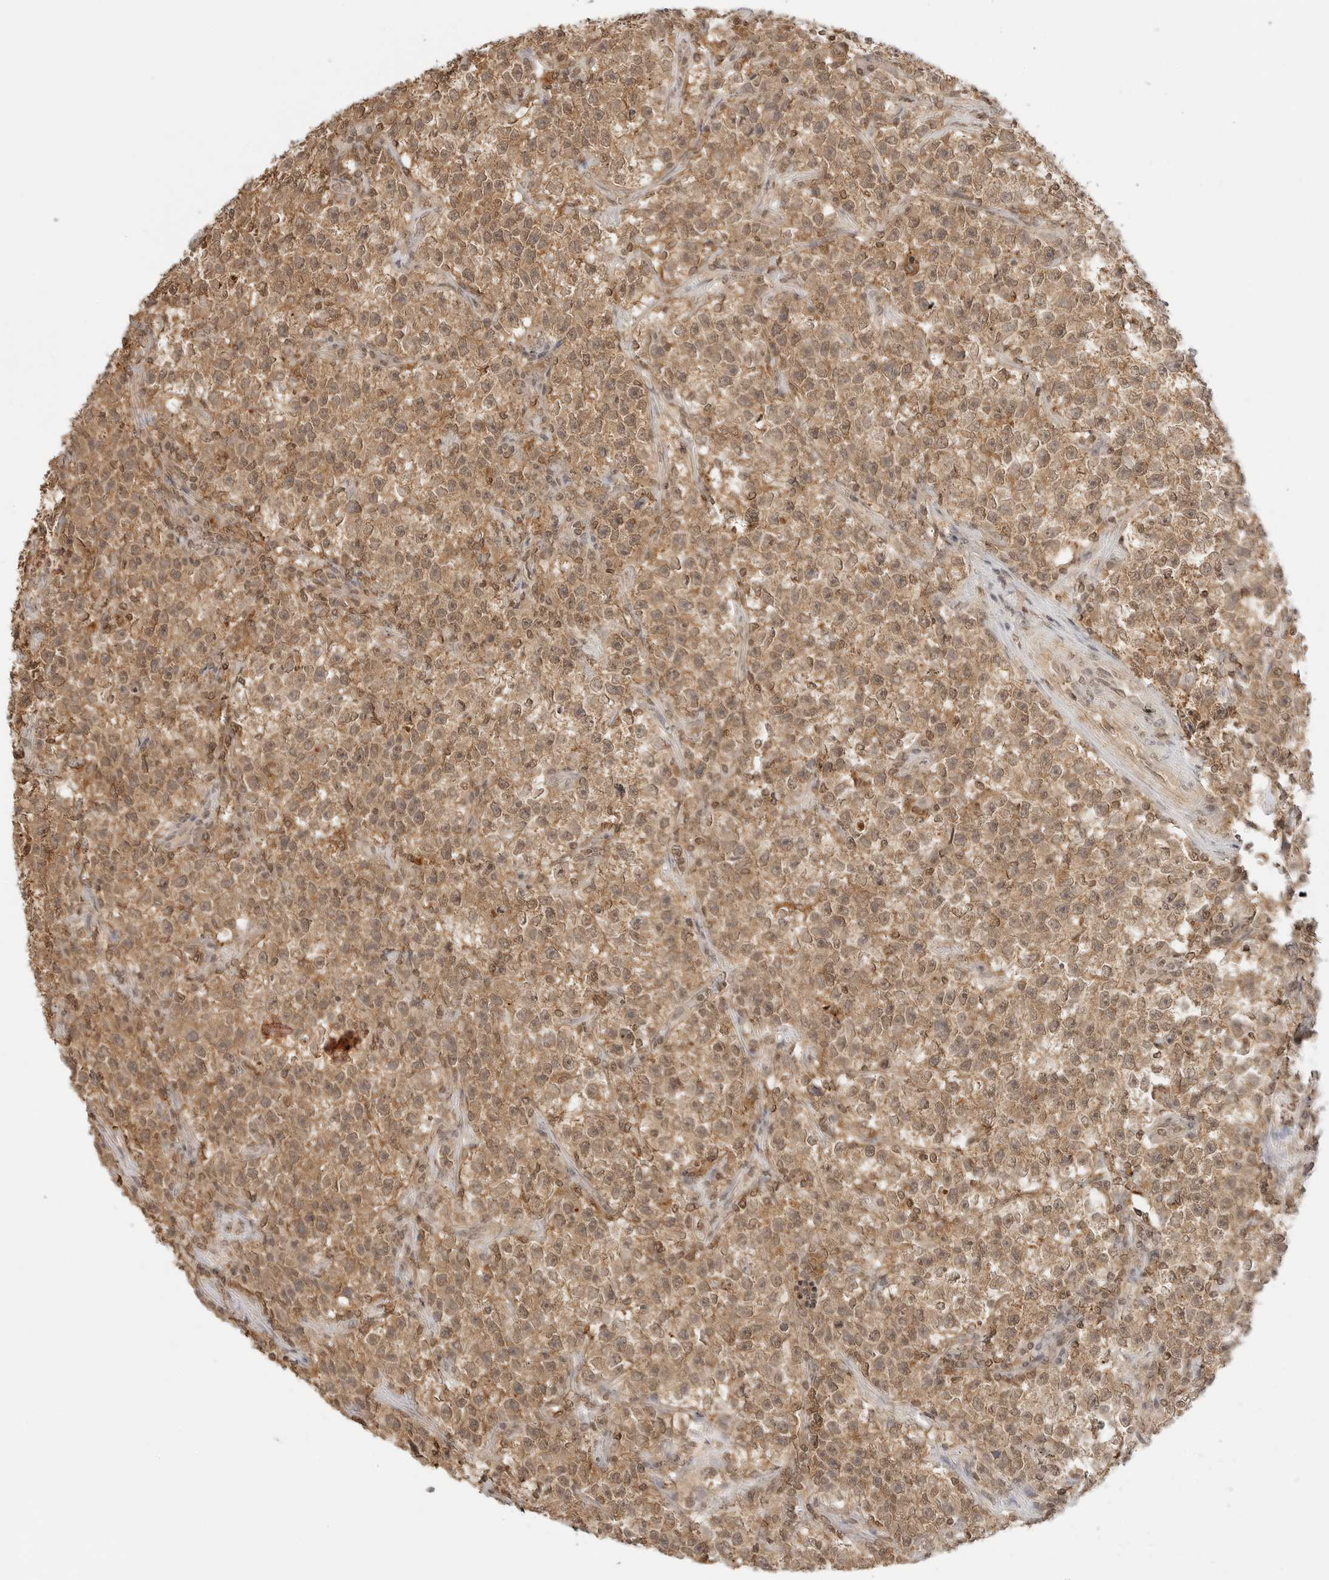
{"staining": {"intensity": "moderate", "quantity": ">75%", "location": "cytoplasmic/membranous"}, "tissue": "testis cancer", "cell_type": "Tumor cells", "image_type": "cancer", "snomed": [{"axis": "morphology", "description": "Seminoma, NOS"}, {"axis": "topography", "description": "Testis"}], "caption": "An immunohistochemistry (IHC) image of neoplastic tissue is shown. Protein staining in brown labels moderate cytoplasmic/membranous positivity in testis seminoma within tumor cells.", "gene": "EPHA1", "patient": {"sex": "male", "age": 22}}